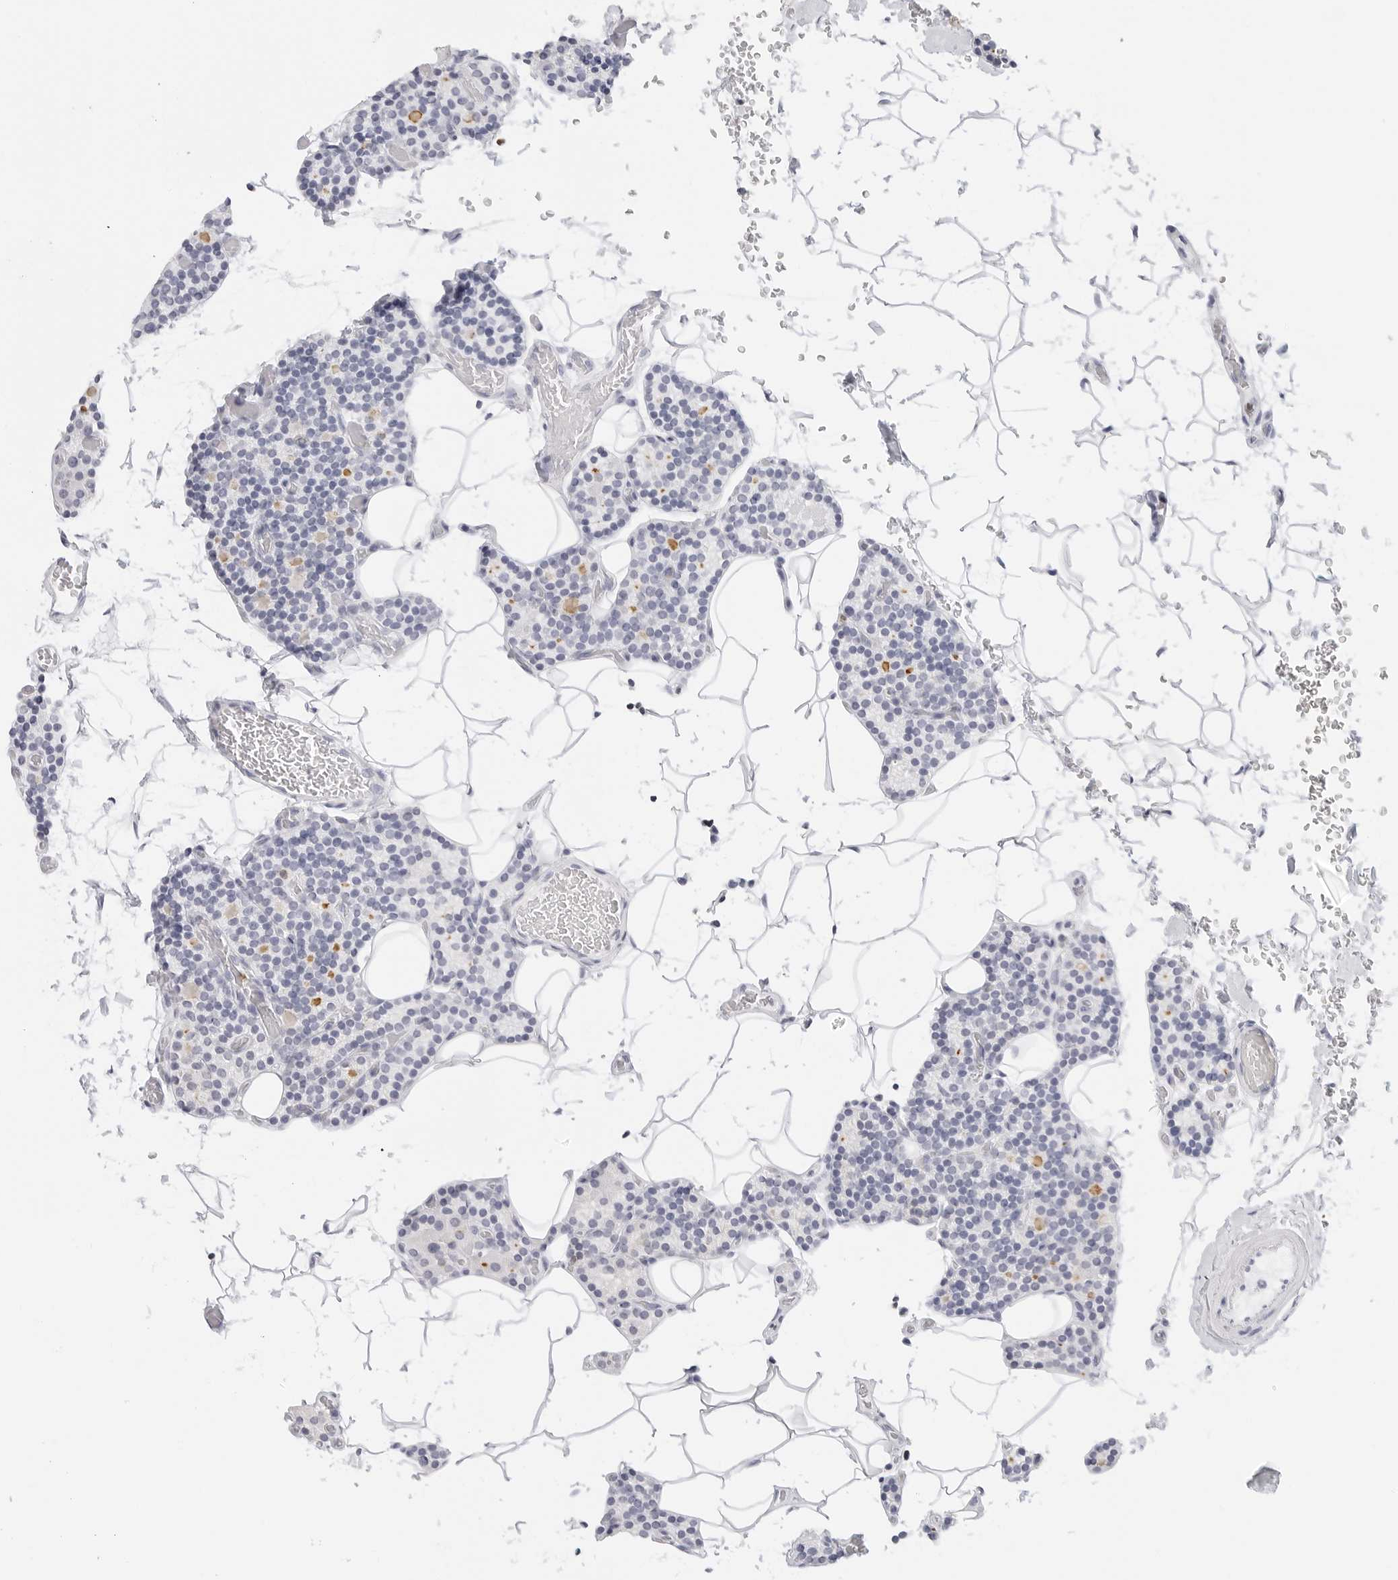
{"staining": {"intensity": "strong", "quantity": "<25%", "location": "cytoplasmic/membranous"}, "tissue": "parathyroid gland", "cell_type": "Glandular cells", "image_type": "normal", "snomed": [{"axis": "morphology", "description": "Normal tissue, NOS"}, {"axis": "topography", "description": "Parathyroid gland"}], "caption": "The photomicrograph shows immunohistochemical staining of normal parathyroid gland. There is strong cytoplasmic/membranous positivity is identified in approximately <25% of glandular cells.", "gene": "SLC9A3R1", "patient": {"sex": "male", "age": 52}}